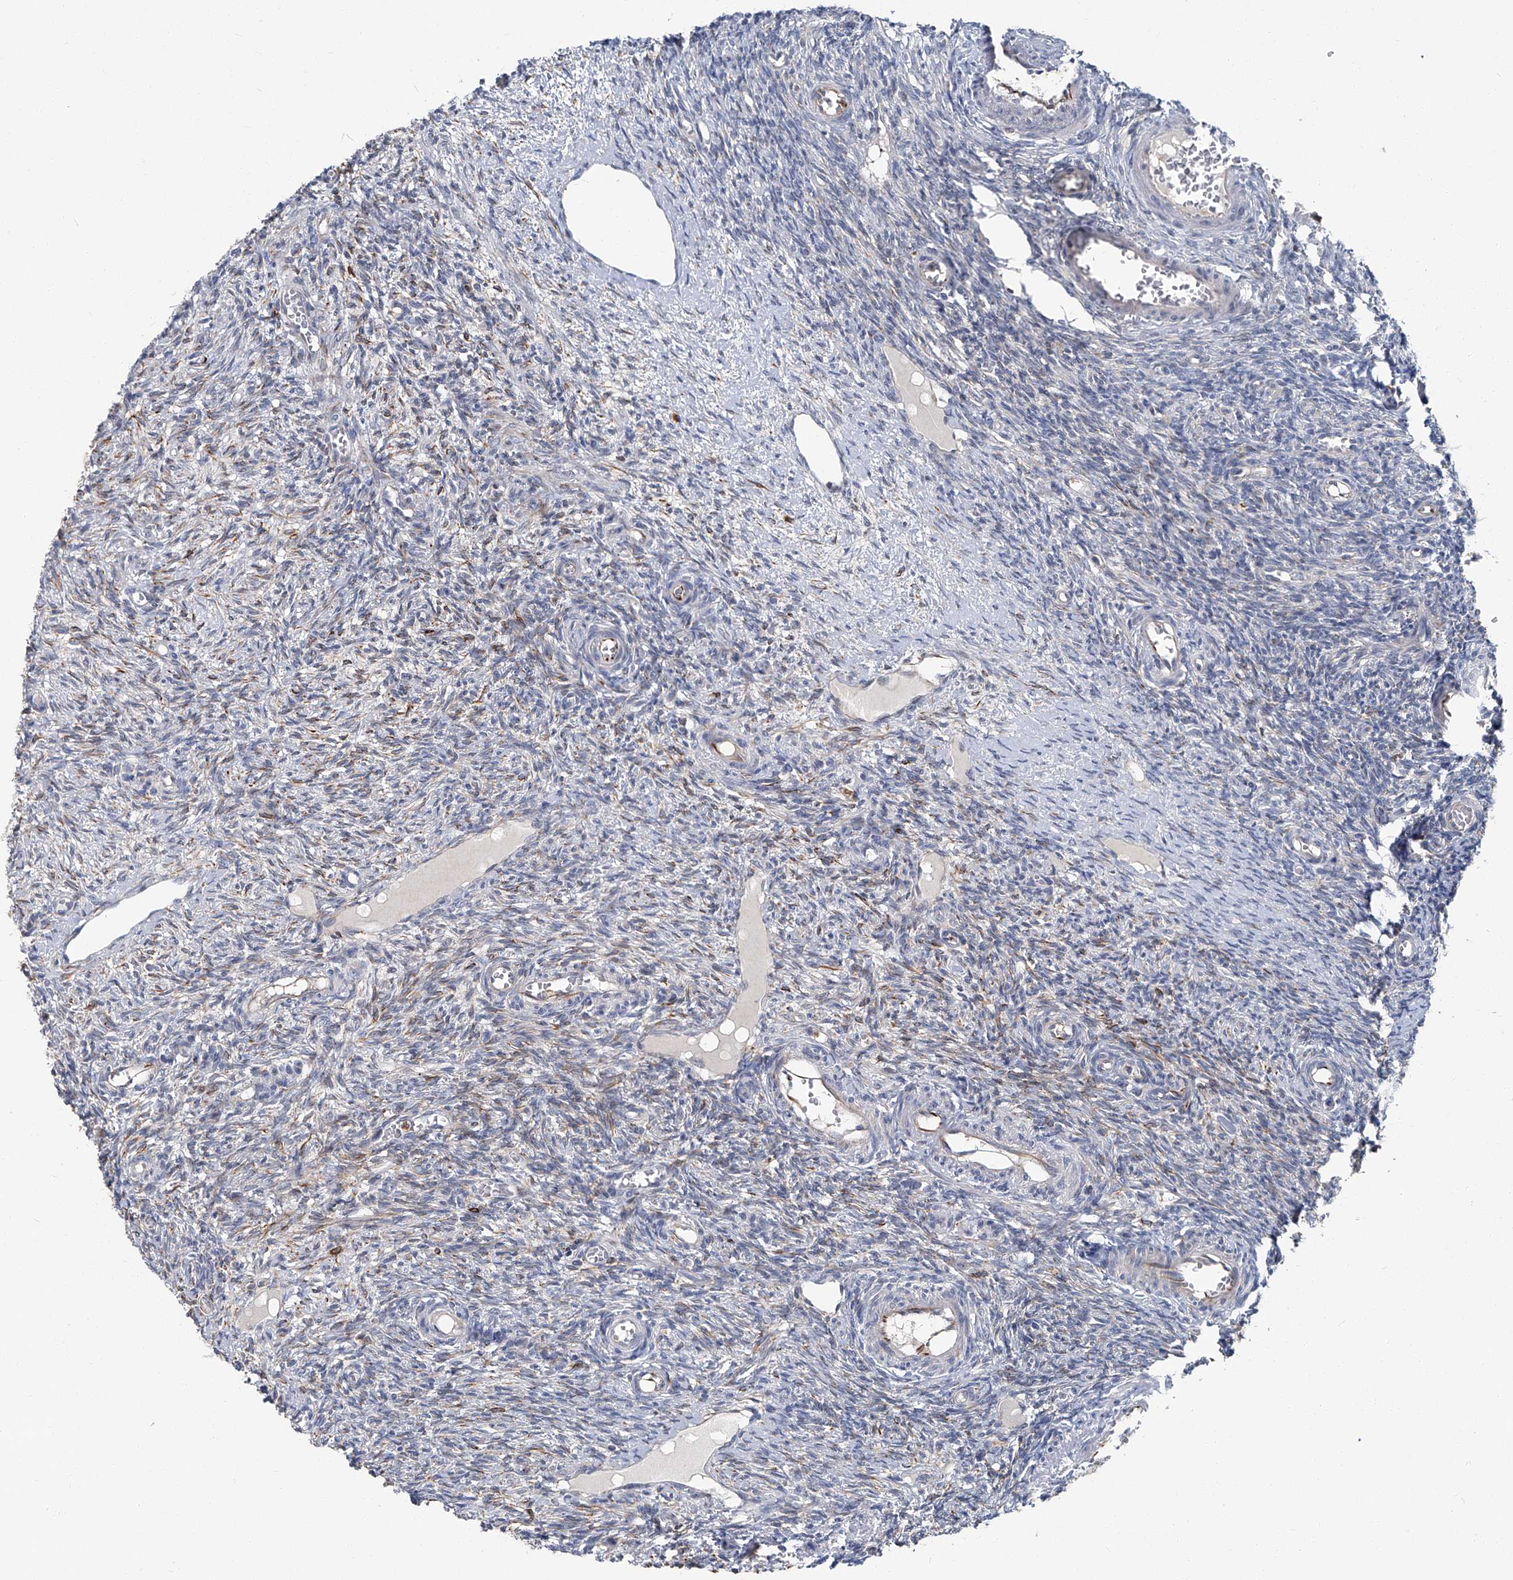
{"staining": {"intensity": "negative", "quantity": "none", "location": "none"}, "tissue": "ovary", "cell_type": "Ovarian stroma cells", "image_type": "normal", "snomed": [{"axis": "morphology", "description": "Normal tissue, NOS"}, {"axis": "topography", "description": "Ovary"}], "caption": "Human ovary stained for a protein using immunohistochemistry demonstrates no positivity in ovarian stroma cells.", "gene": "AKNAD1", "patient": {"sex": "female", "age": 27}}